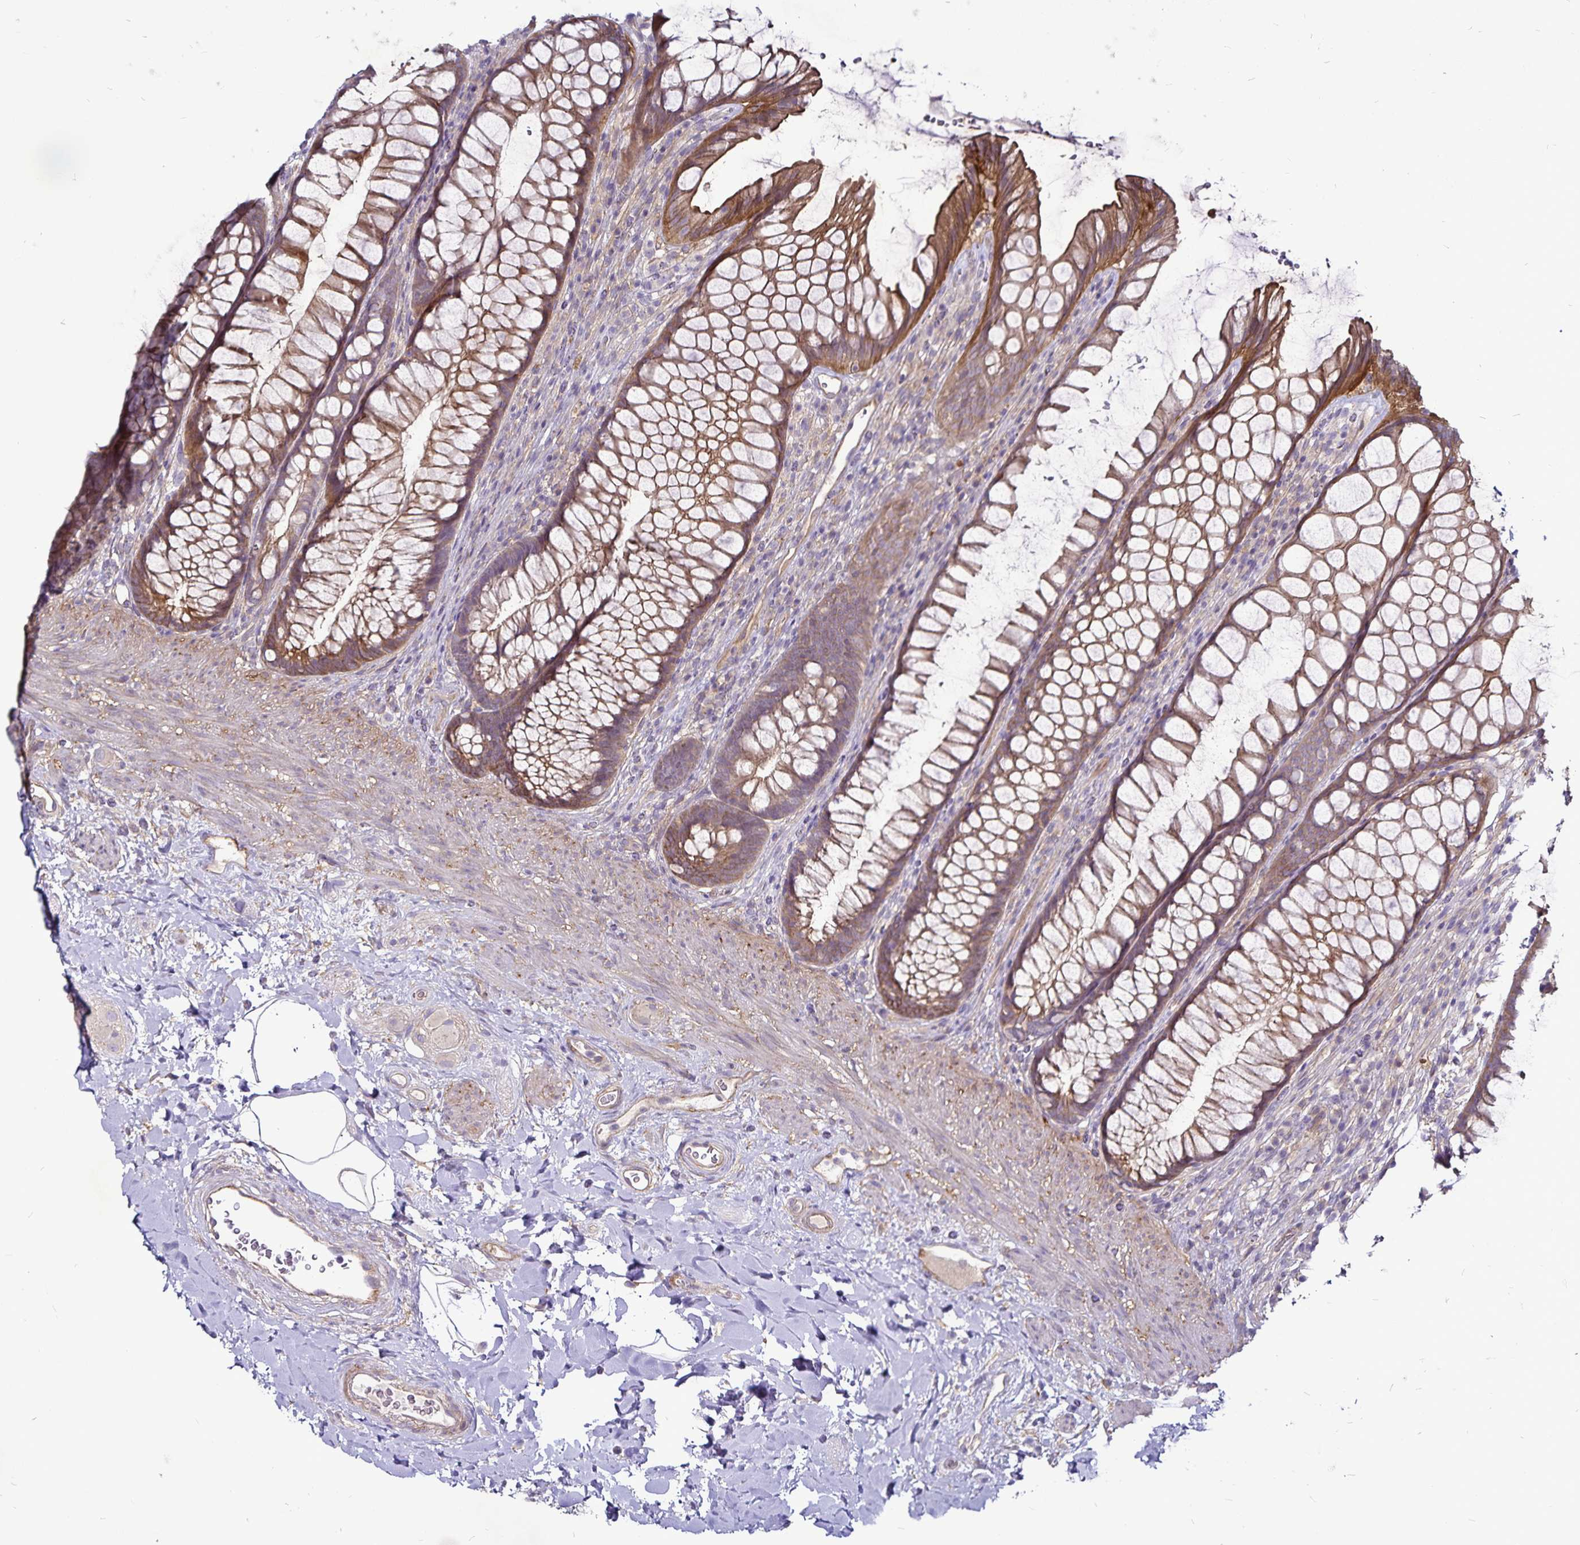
{"staining": {"intensity": "moderate", "quantity": ">75%", "location": "cytoplasmic/membranous"}, "tissue": "rectum", "cell_type": "Glandular cells", "image_type": "normal", "snomed": [{"axis": "morphology", "description": "Normal tissue, NOS"}, {"axis": "topography", "description": "Rectum"}], "caption": "DAB (3,3'-diaminobenzidine) immunohistochemical staining of benign rectum reveals moderate cytoplasmic/membranous protein staining in about >75% of glandular cells.", "gene": "GNG12", "patient": {"sex": "male", "age": 53}}